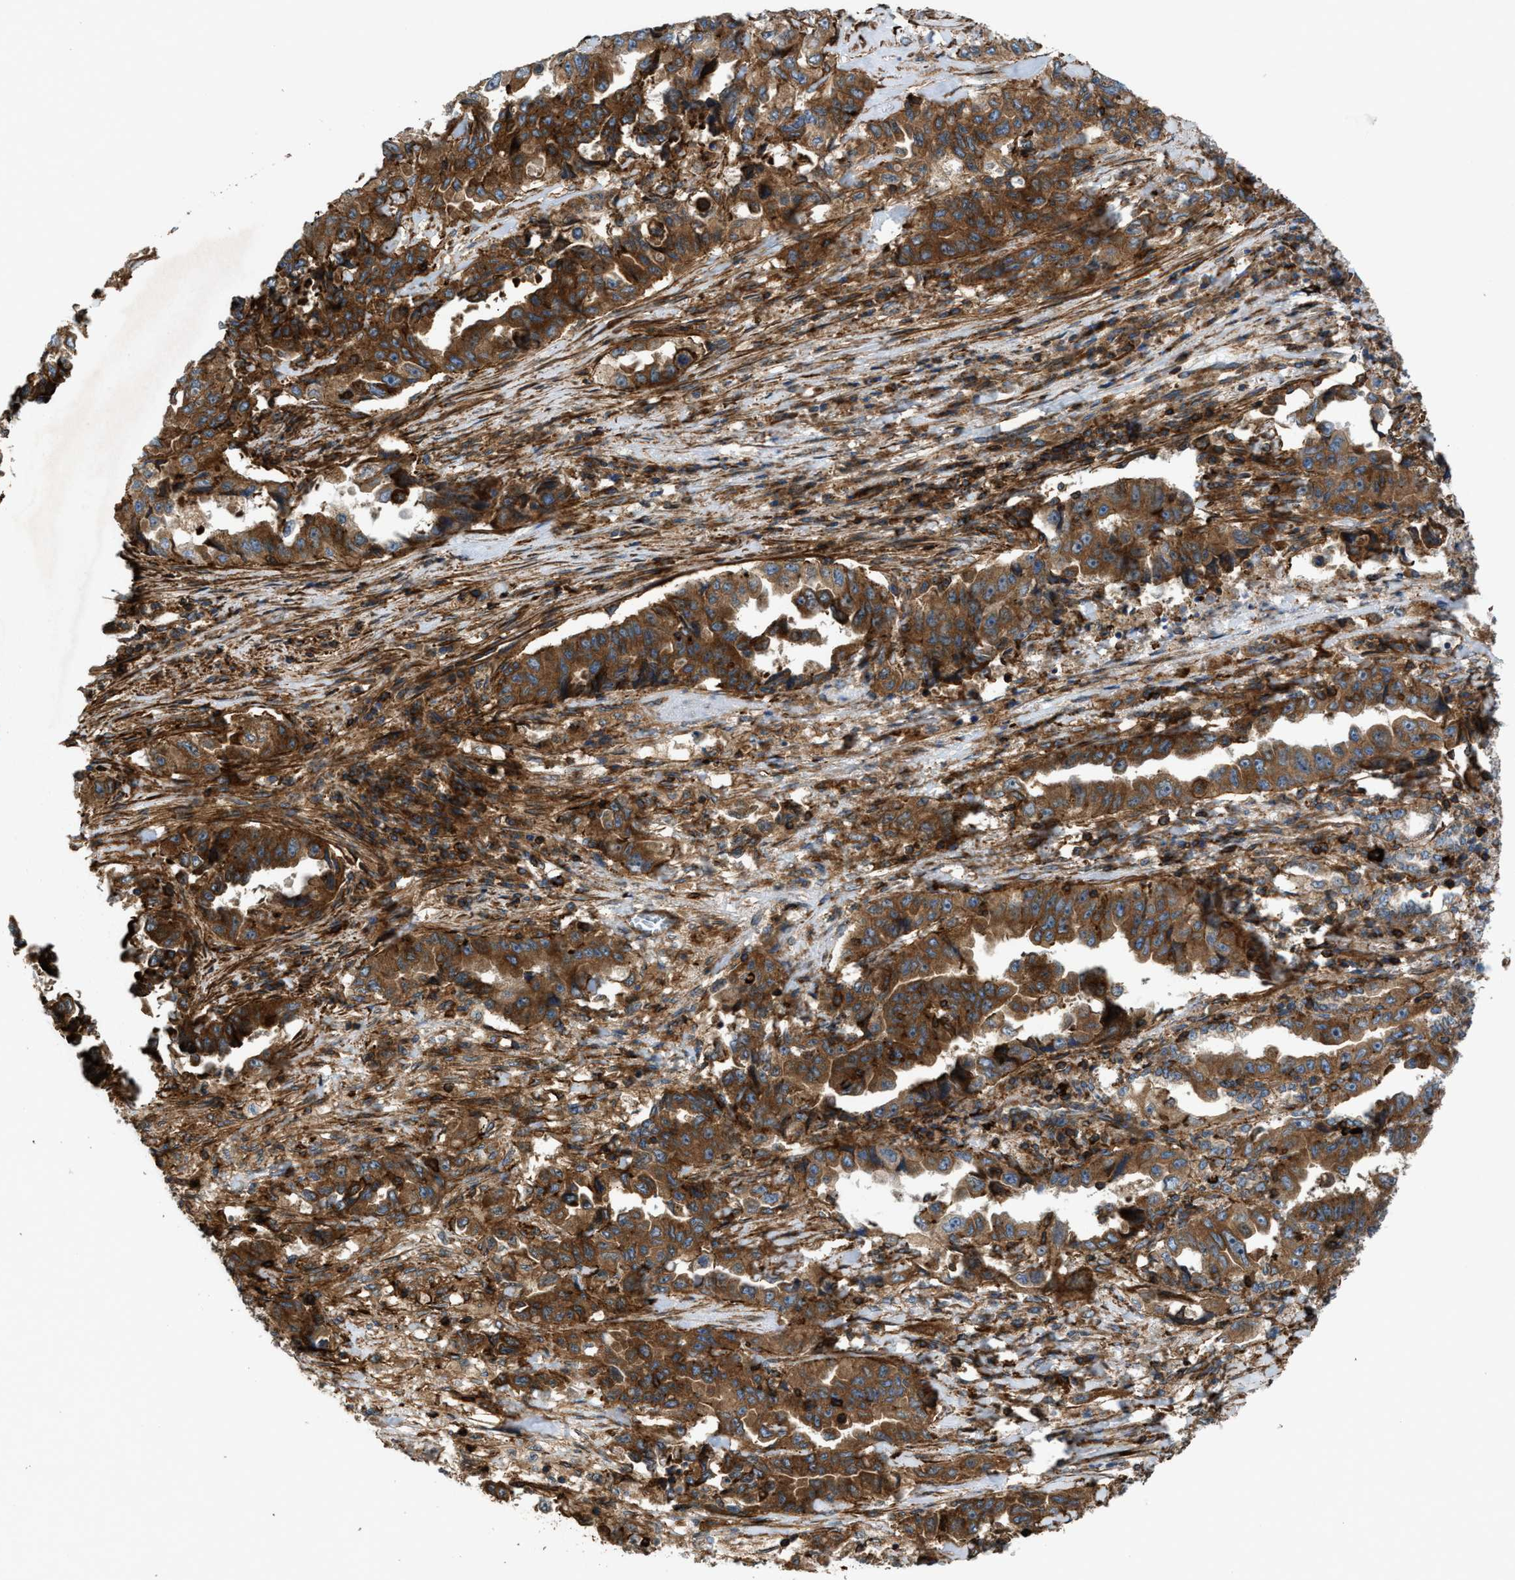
{"staining": {"intensity": "moderate", "quantity": ">75%", "location": "cytoplasmic/membranous"}, "tissue": "lung cancer", "cell_type": "Tumor cells", "image_type": "cancer", "snomed": [{"axis": "morphology", "description": "Adenocarcinoma, NOS"}, {"axis": "topography", "description": "Lung"}], "caption": "Adenocarcinoma (lung) was stained to show a protein in brown. There is medium levels of moderate cytoplasmic/membranous staining in about >75% of tumor cells.", "gene": "EGLN1", "patient": {"sex": "female", "age": 51}}